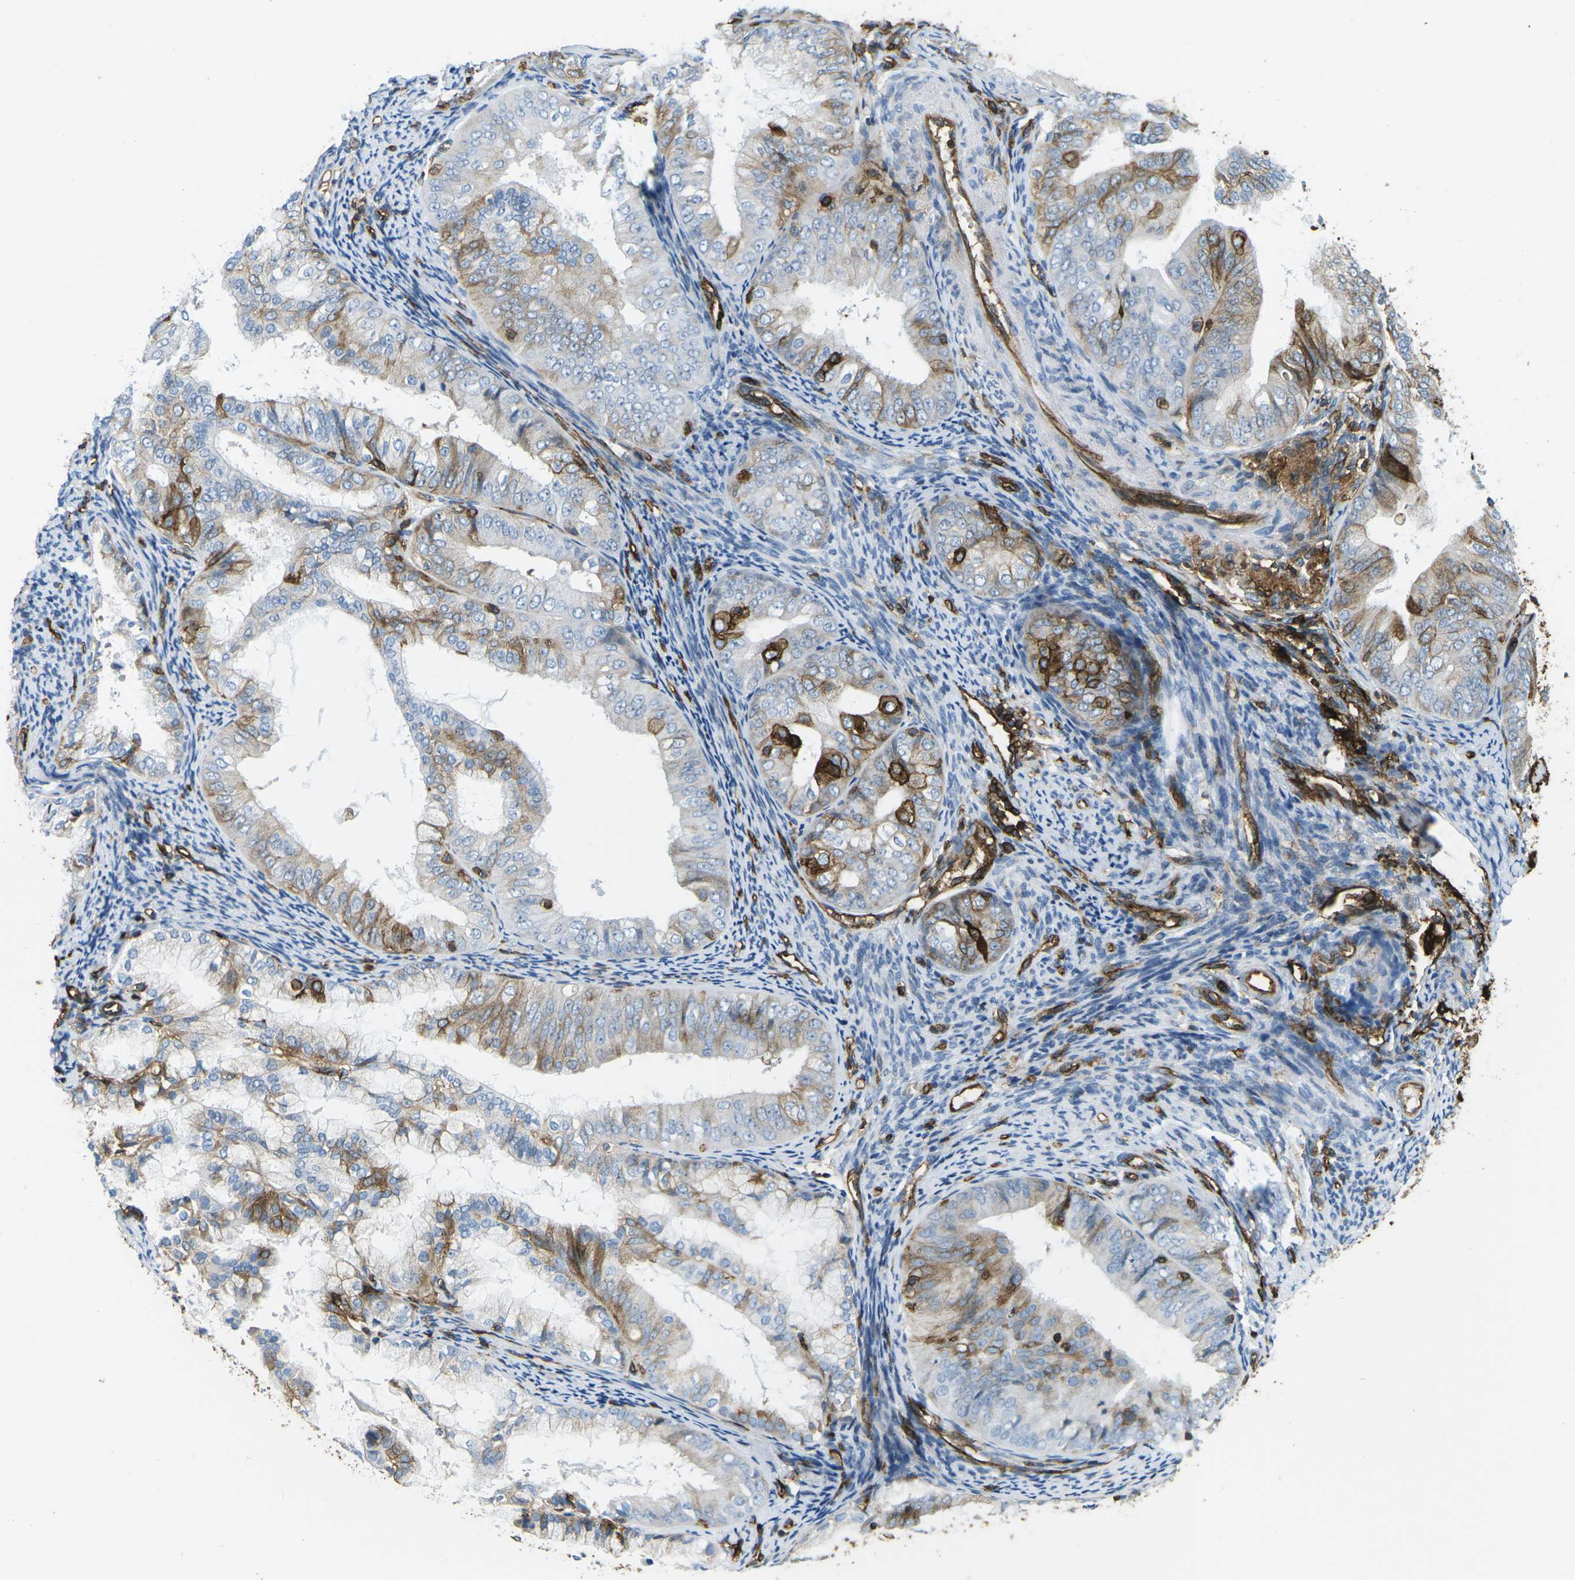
{"staining": {"intensity": "strong", "quantity": "<25%", "location": "cytoplasmic/membranous"}, "tissue": "endometrial cancer", "cell_type": "Tumor cells", "image_type": "cancer", "snomed": [{"axis": "morphology", "description": "Adenocarcinoma, NOS"}, {"axis": "topography", "description": "Endometrium"}], "caption": "Human endometrial adenocarcinoma stained for a protein (brown) shows strong cytoplasmic/membranous positive staining in about <25% of tumor cells.", "gene": "HLA-B", "patient": {"sex": "female", "age": 63}}